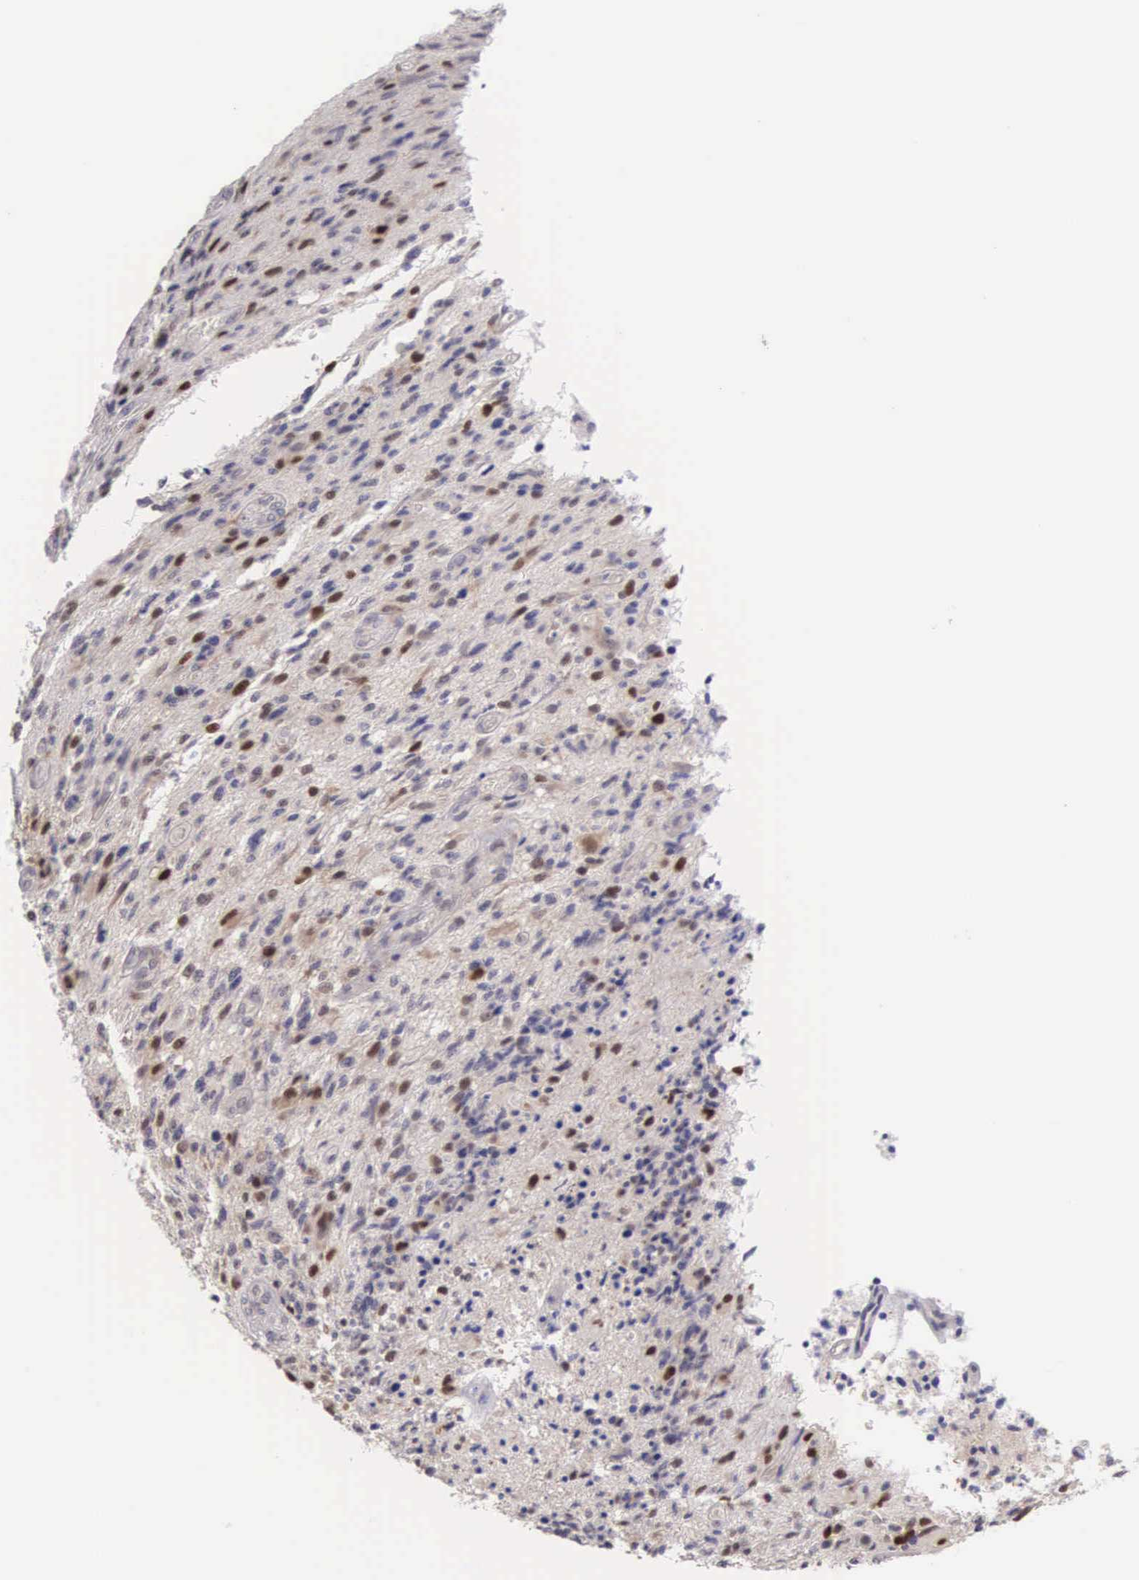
{"staining": {"intensity": "moderate", "quantity": "<25%", "location": "nuclear"}, "tissue": "glioma", "cell_type": "Tumor cells", "image_type": "cancer", "snomed": [{"axis": "morphology", "description": "Glioma, malignant, High grade"}, {"axis": "topography", "description": "Brain"}], "caption": "Immunohistochemical staining of human glioma shows low levels of moderate nuclear protein positivity in about <25% of tumor cells.", "gene": "GRK3", "patient": {"sex": "male", "age": 36}}